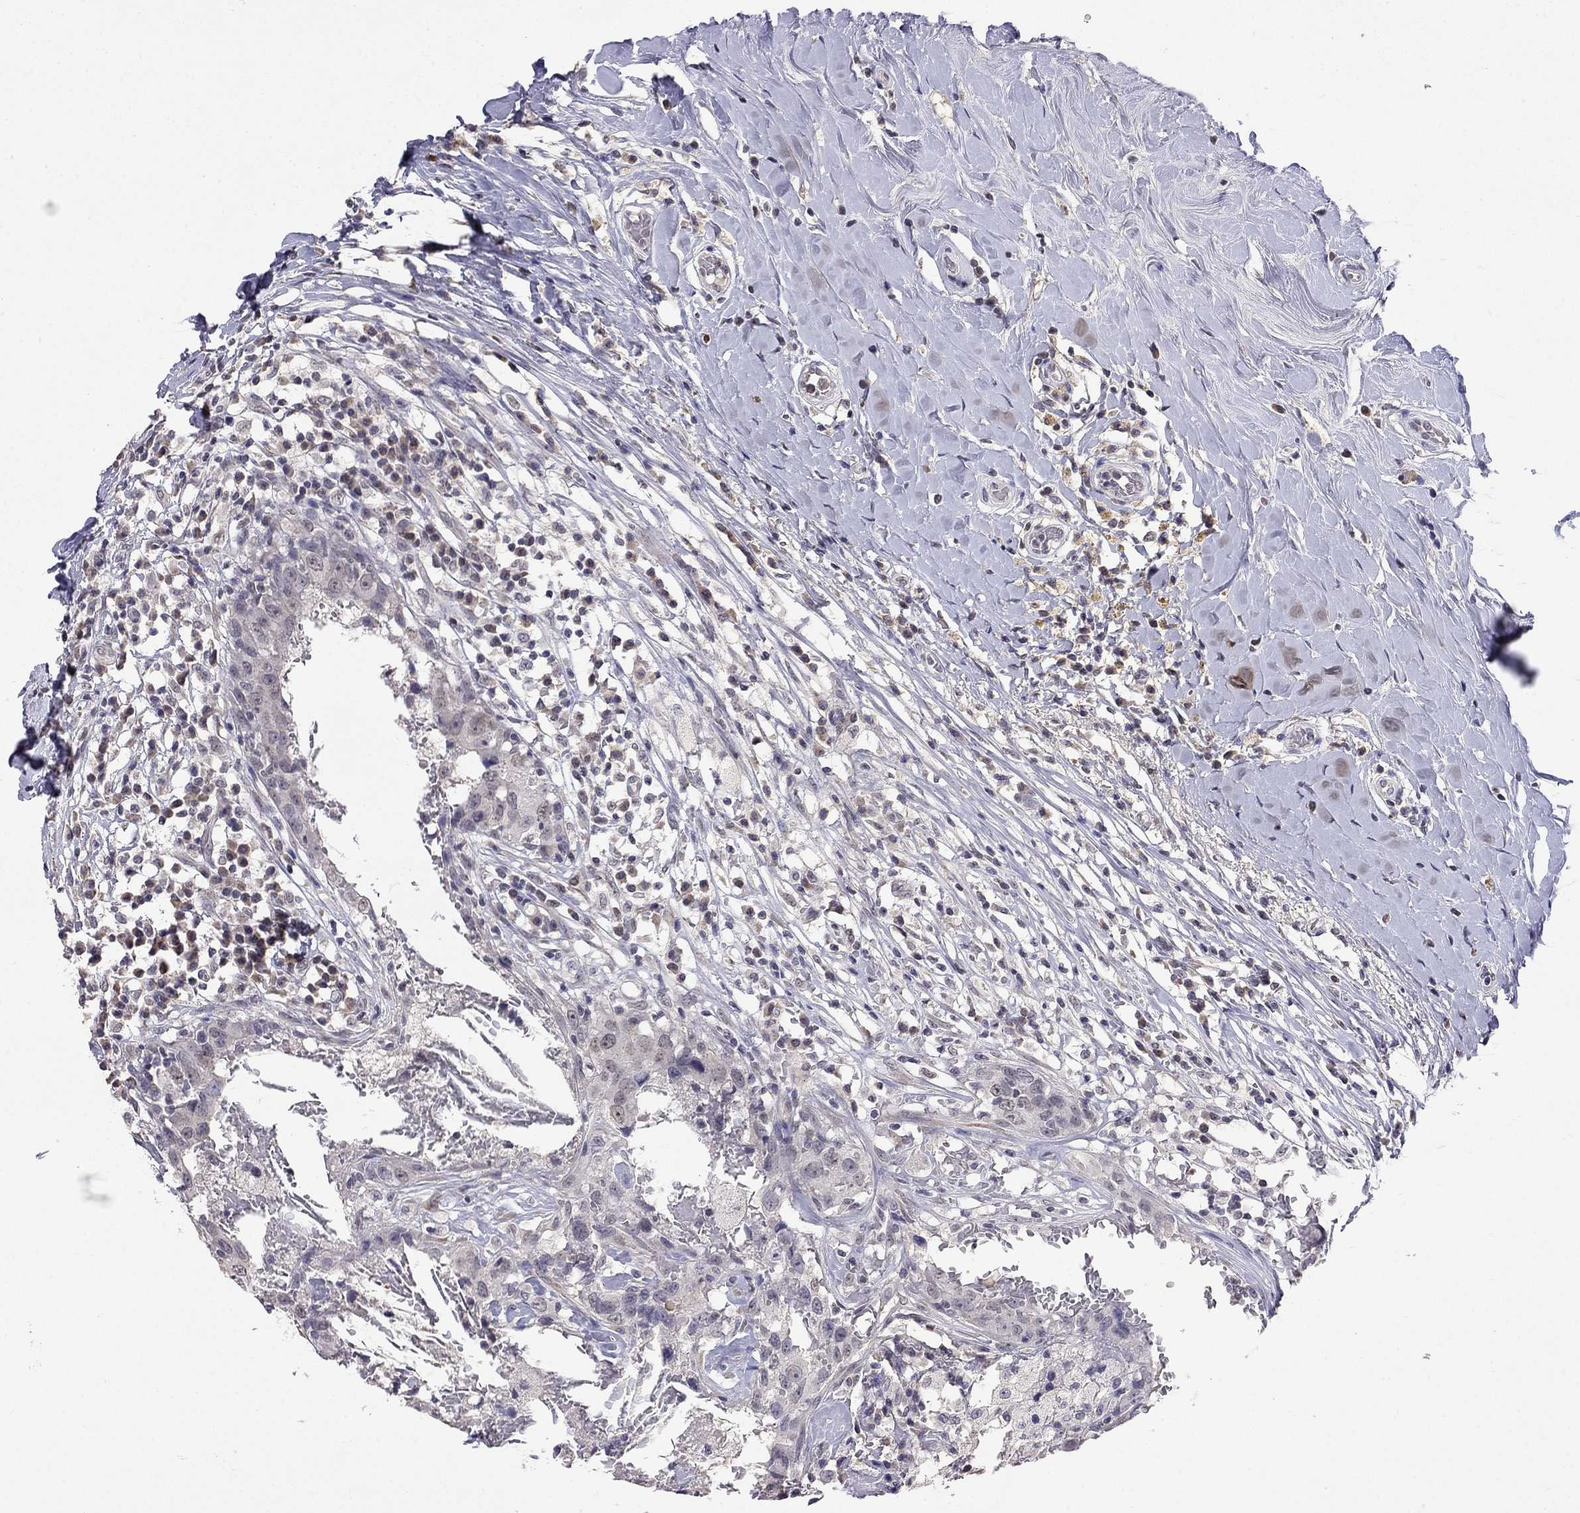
{"staining": {"intensity": "negative", "quantity": "none", "location": "none"}, "tissue": "breast cancer", "cell_type": "Tumor cells", "image_type": "cancer", "snomed": [{"axis": "morphology", "description": "Duct carcinoma"}, {"axis": "topography", "description": "Breast"}], "caption": "DAB immunohistochemical staining of human breast intraductal carcinoma demonstrates no significant positivity in tumor cells. (DAB (3,3'-diaminobenzidine) immunohistochemistry (IHC) with hematoxylin counter stain).", "gene": "WNK3", "patient": {"sex": "female", "age": 27}}